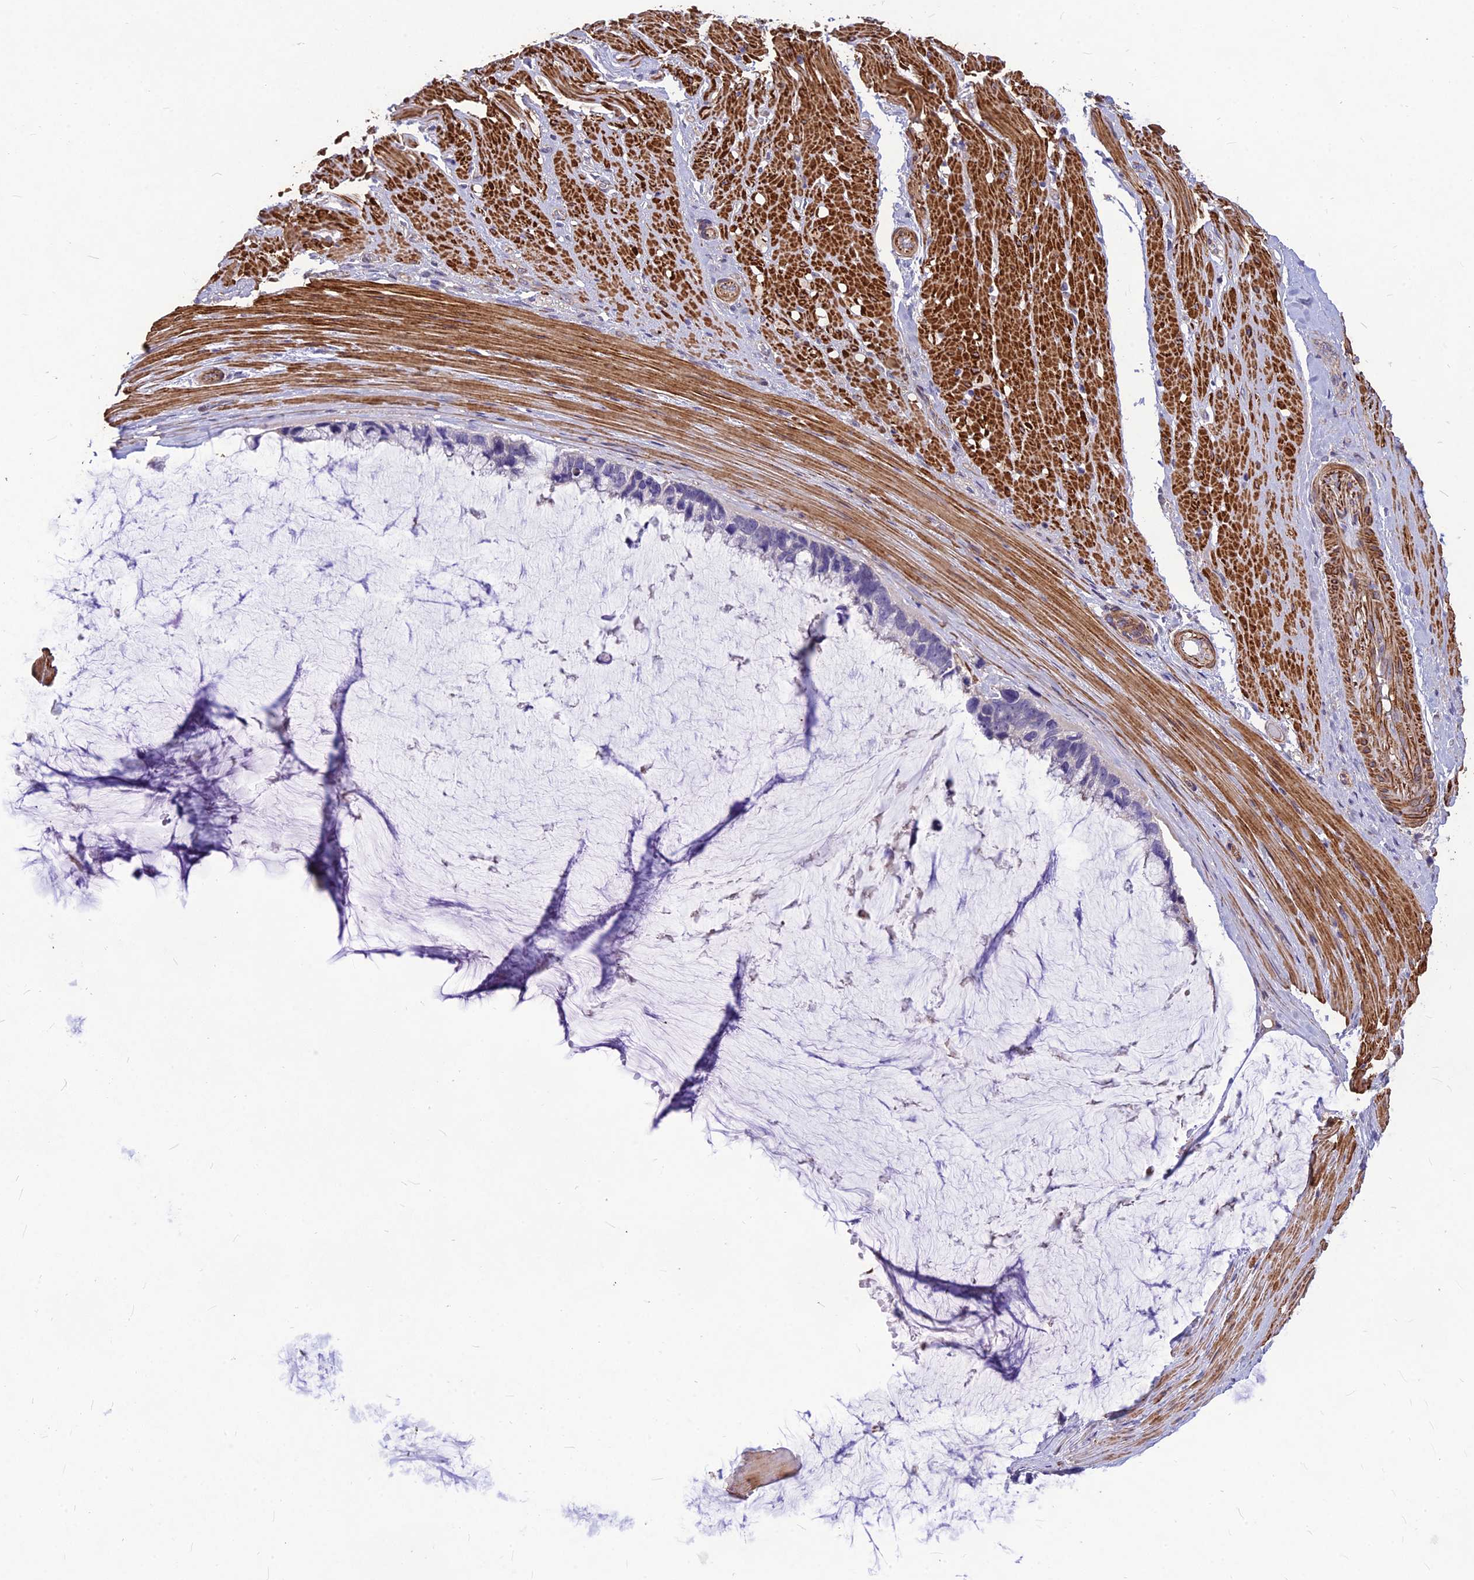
{"staining": {"intensity": "negative", "quantity": "none", "location": "none"}, "tissue": "ovarian cancer", "cell_type": "Tumor cells", "image_type": "cancer", "snomed": [{"axis": "morphology", "description": "Cystadenocarcinoma, mucinous, NOS"}, {"axis": "topography", "description": "Ovary"}], "caption": "High magnification brightfield microscopy of ovarian cancer (mucinous cystadenocarcinoma) stained with DAB (brown) and counterstained with hematoxylin (blue): tumor cells show no significant expression. (Brightfield microscopy of DAB immunohistochemistry (IHC) at high magnification).", "gene": "CLUH", "patient": {"sex": "female", "age": 39}}